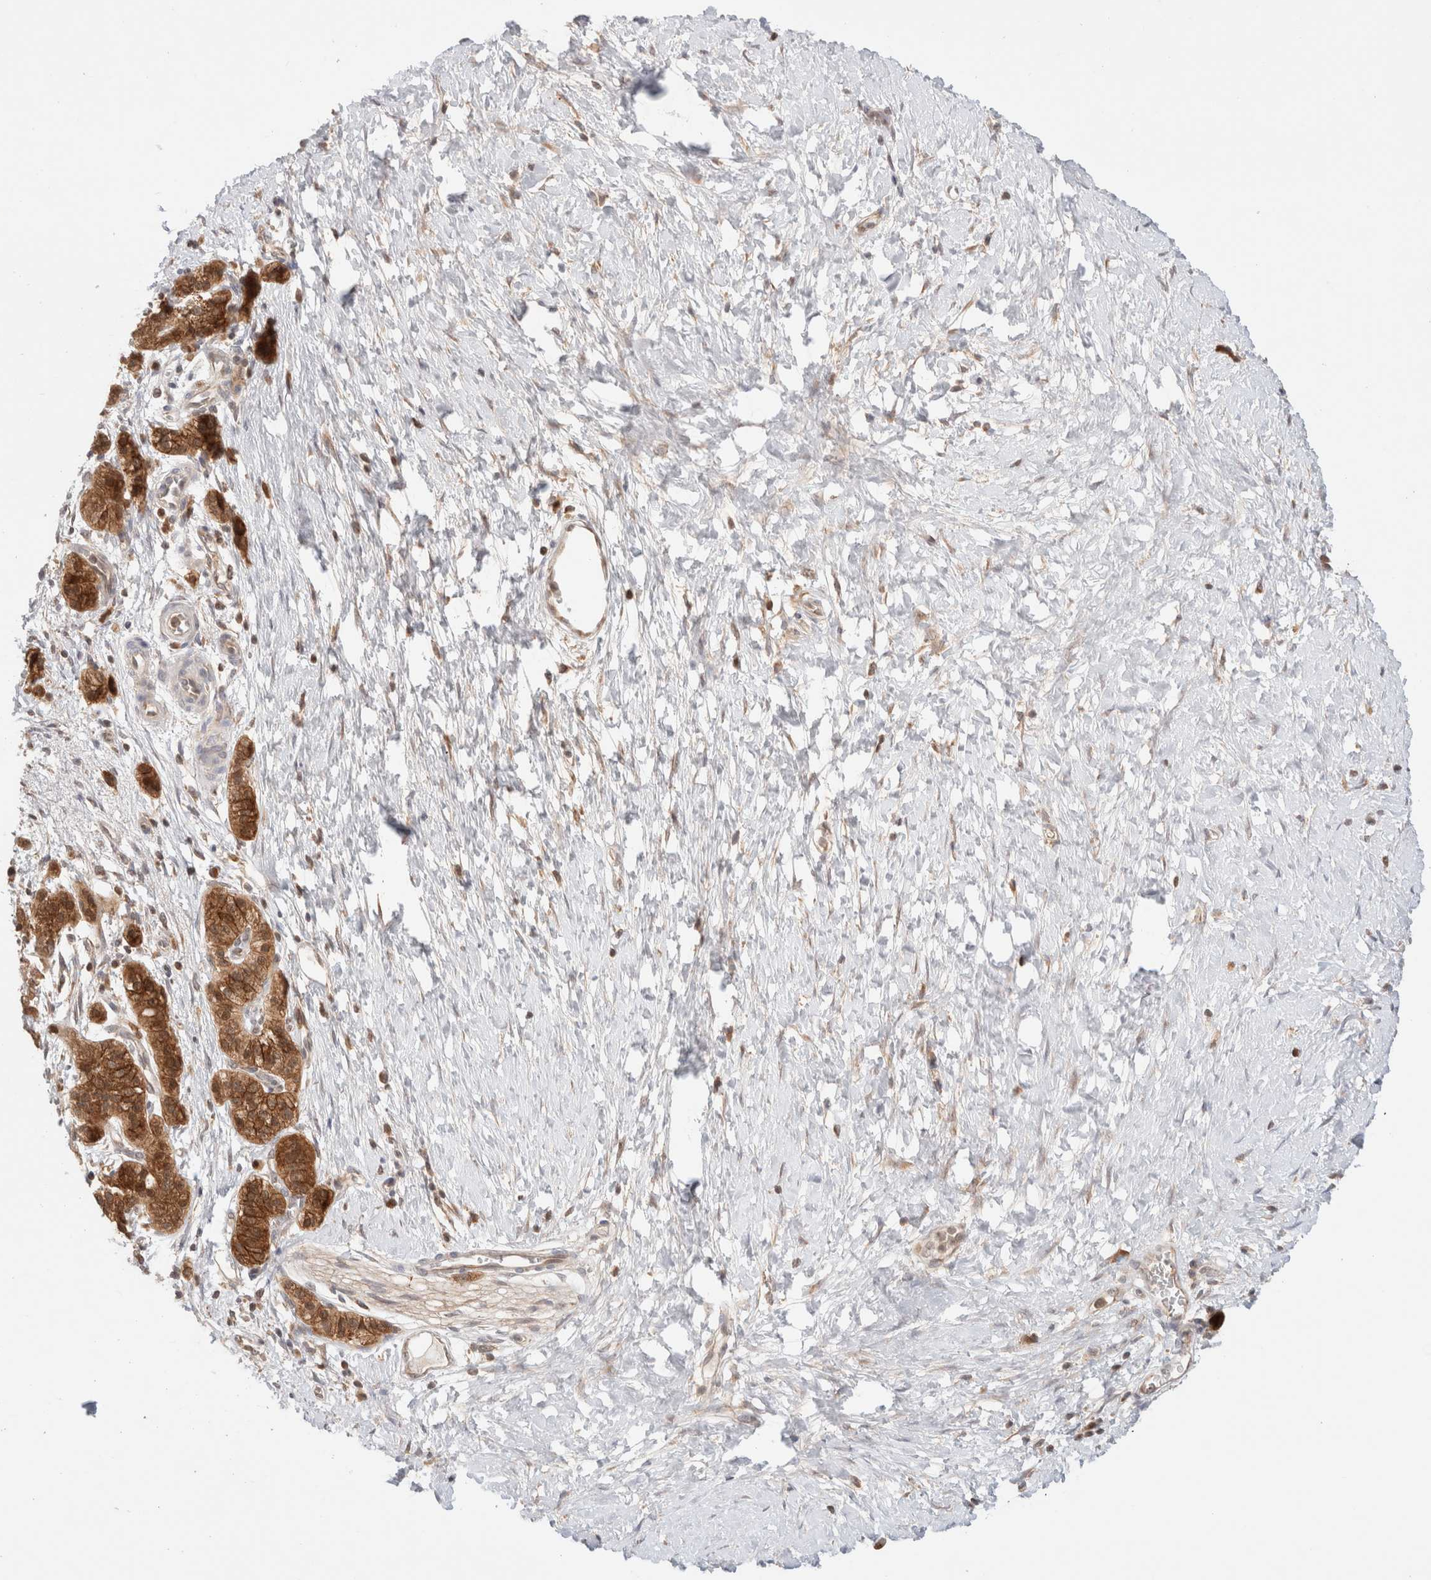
{"staining": {"intensity": "strong", "quantity": ">75%", "location": "cytoplasmic/membranous"}, "tissue": "pancreatic cancer", "cell_type": "Tumor cells", "image_type": "cancer", "snomed": [{"axis": "morphology", "description": "Adenocarcinoma, NOS"}, {"axis": "topography", "description": "Pancreas"}], "caption": "This image exhibits pancreatic cancer stained with IHC to label a protein in brown. The cytoplasmic/membranous of tumor cells show strong positivity for the protein. Nuclei are counter-stained blue.", "gene": "XKR4", "patient": {"sex": "male", "age": 50}}